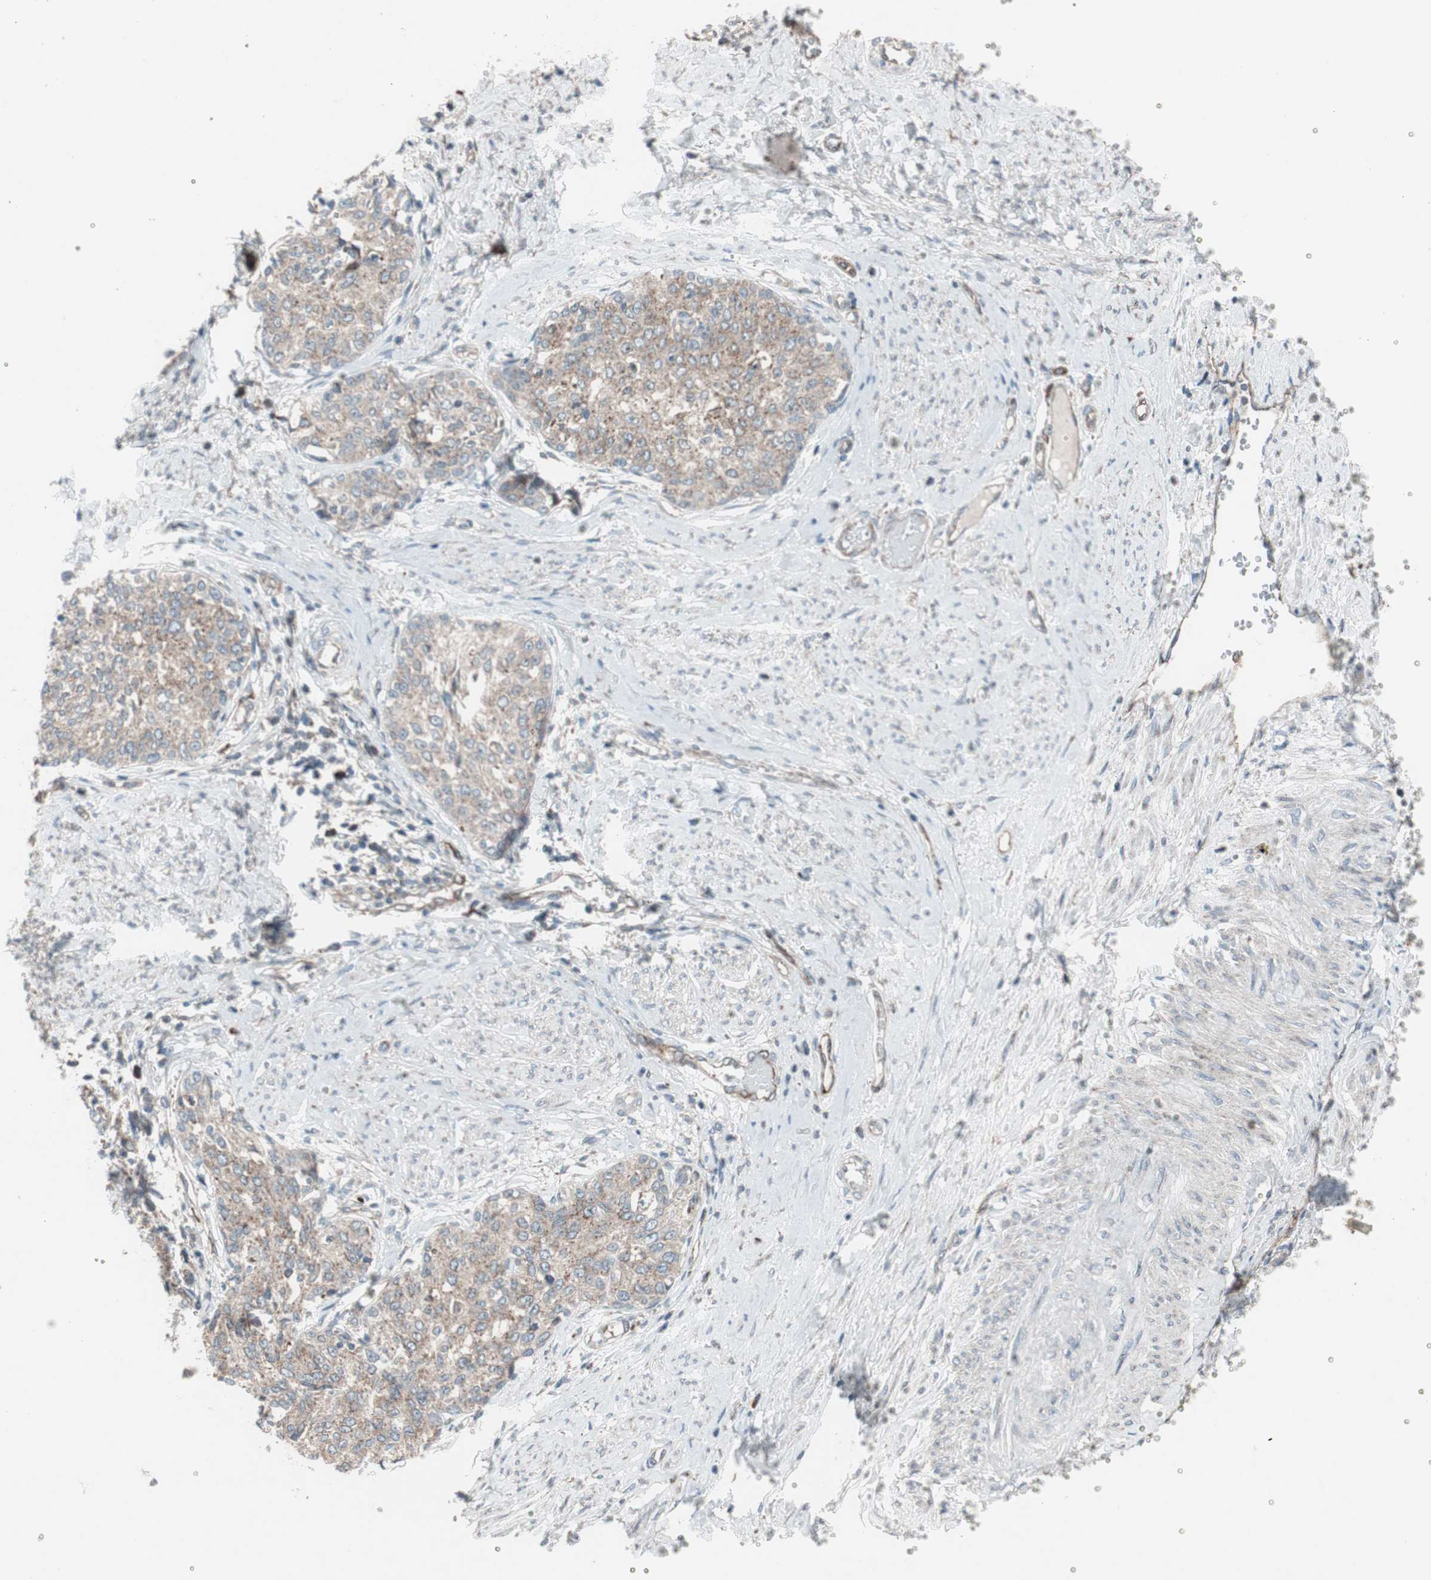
{"staining": {"intensity": "moderate", "quantity": ">75%", "location": "cytoplasmic/membranous"}, "tissue": "cervical cancer", "cell_type": "Tumor cells", "image_type": "cancer", "snomed": [{"axis": "morphology", "description": "Squamous cell carcinoma, NOS"}, {"axis": "morphology", "description": "Adenocarcinoma, NOS"}, {"axis": "topography", "description": "Cervix"}], "caption": "Human cervical squamous cell carcinoma stained for a protein (brown) reveals moderate cytoplasmic/membranous positive staining in approximately >75% of tumor cells.", "gene": "CCL14", "patient": {"sex": "female", "age": 52}}